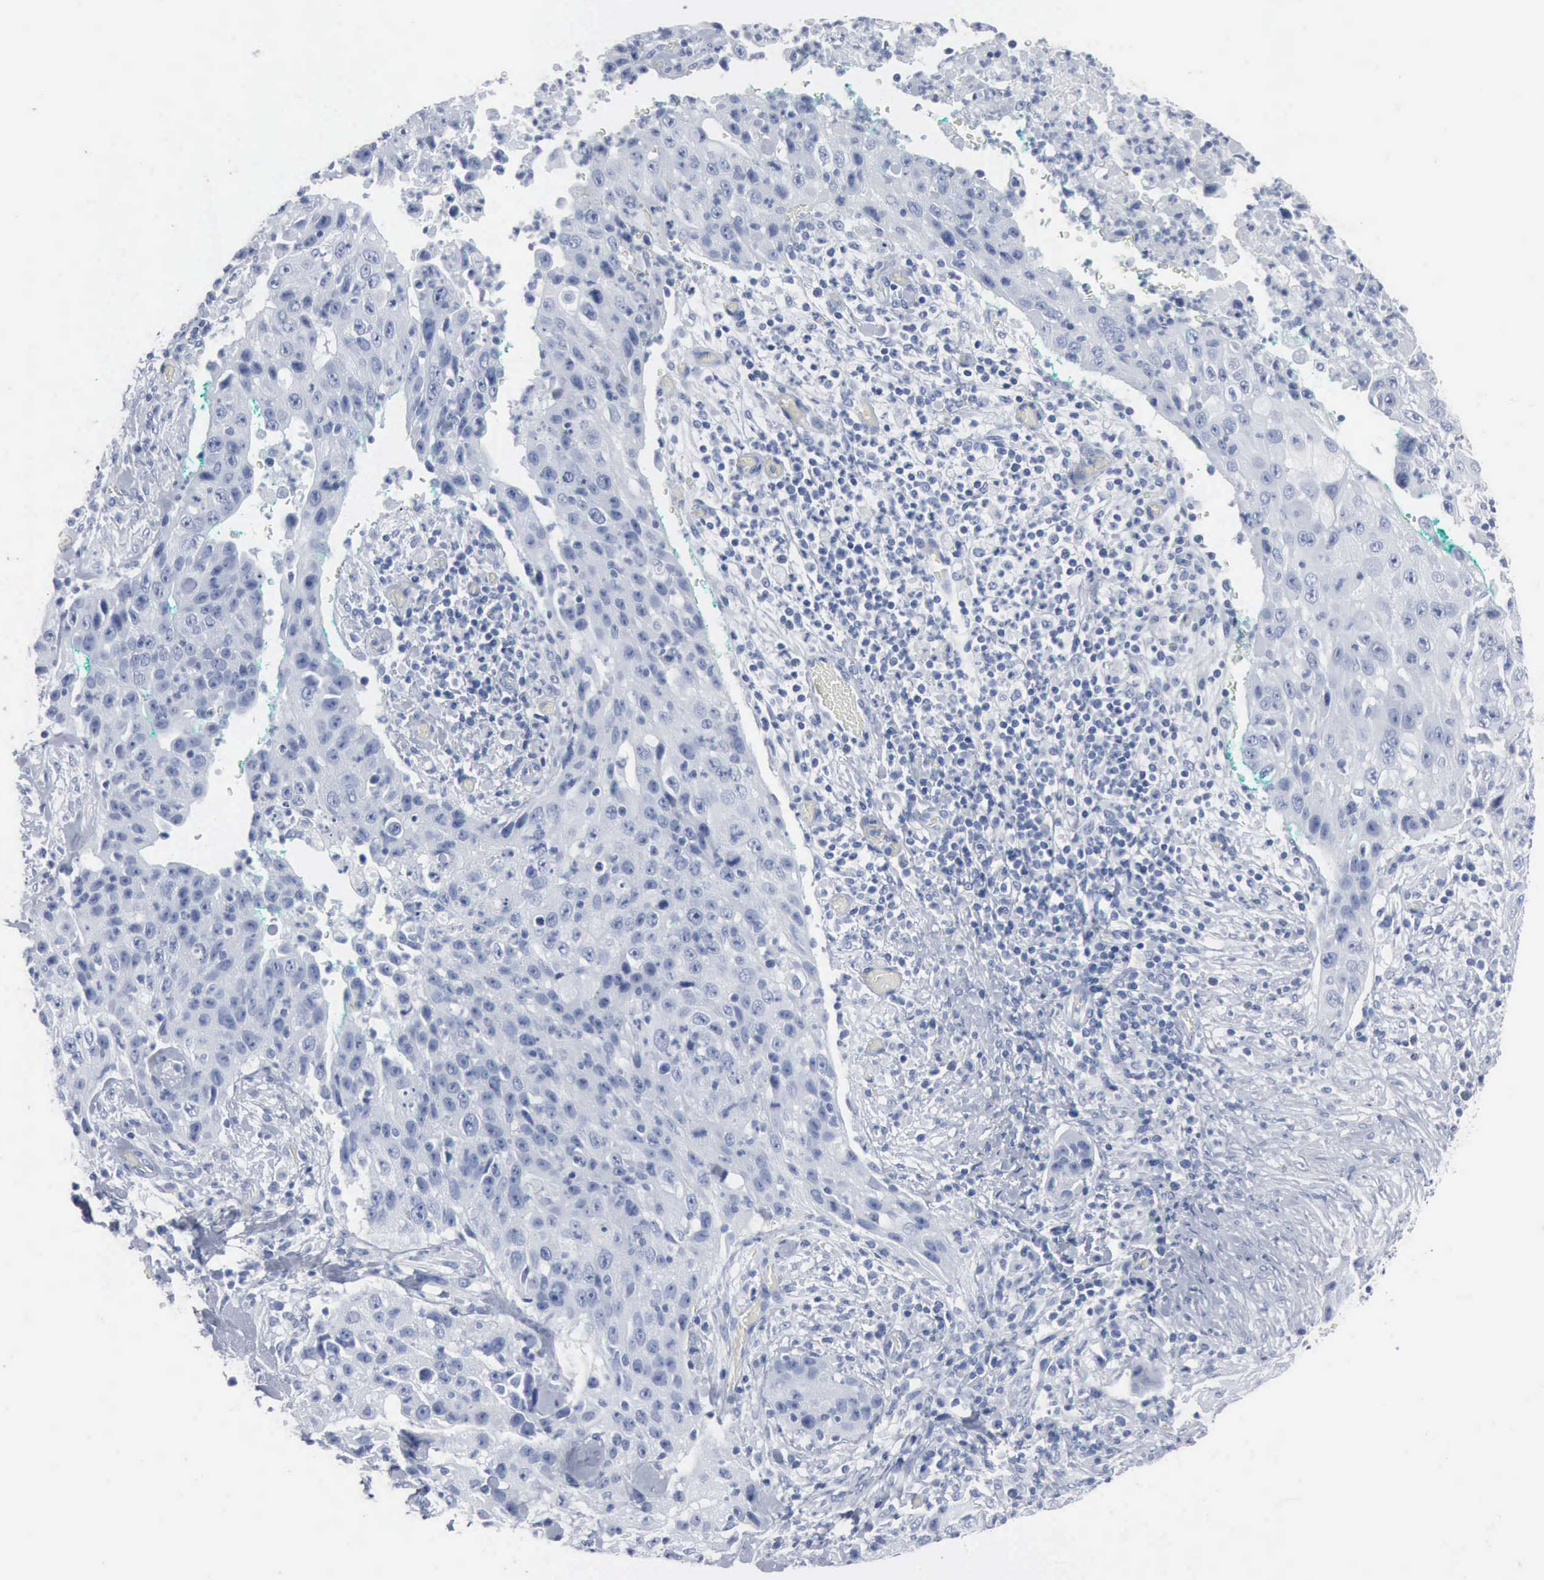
{"staining": {"intensity": "negative", "quantity": "none", "location": "none"}, "tissue": "lung cancer", "cell_type": "Tumor cells", "image_type": "cancer", "snomed": [{"axis": "morphology", "description": "Squamous cell carcinoma, NOS"}, {"axis": "topography", "description": "Lung"}], "caption": "Squamous cell carcinoma (lung) was stained to show a protein in brown. There is no significant expression in tumor cells.", "gene": "DMD", "patient": {"sex": "male", "age": 64}}